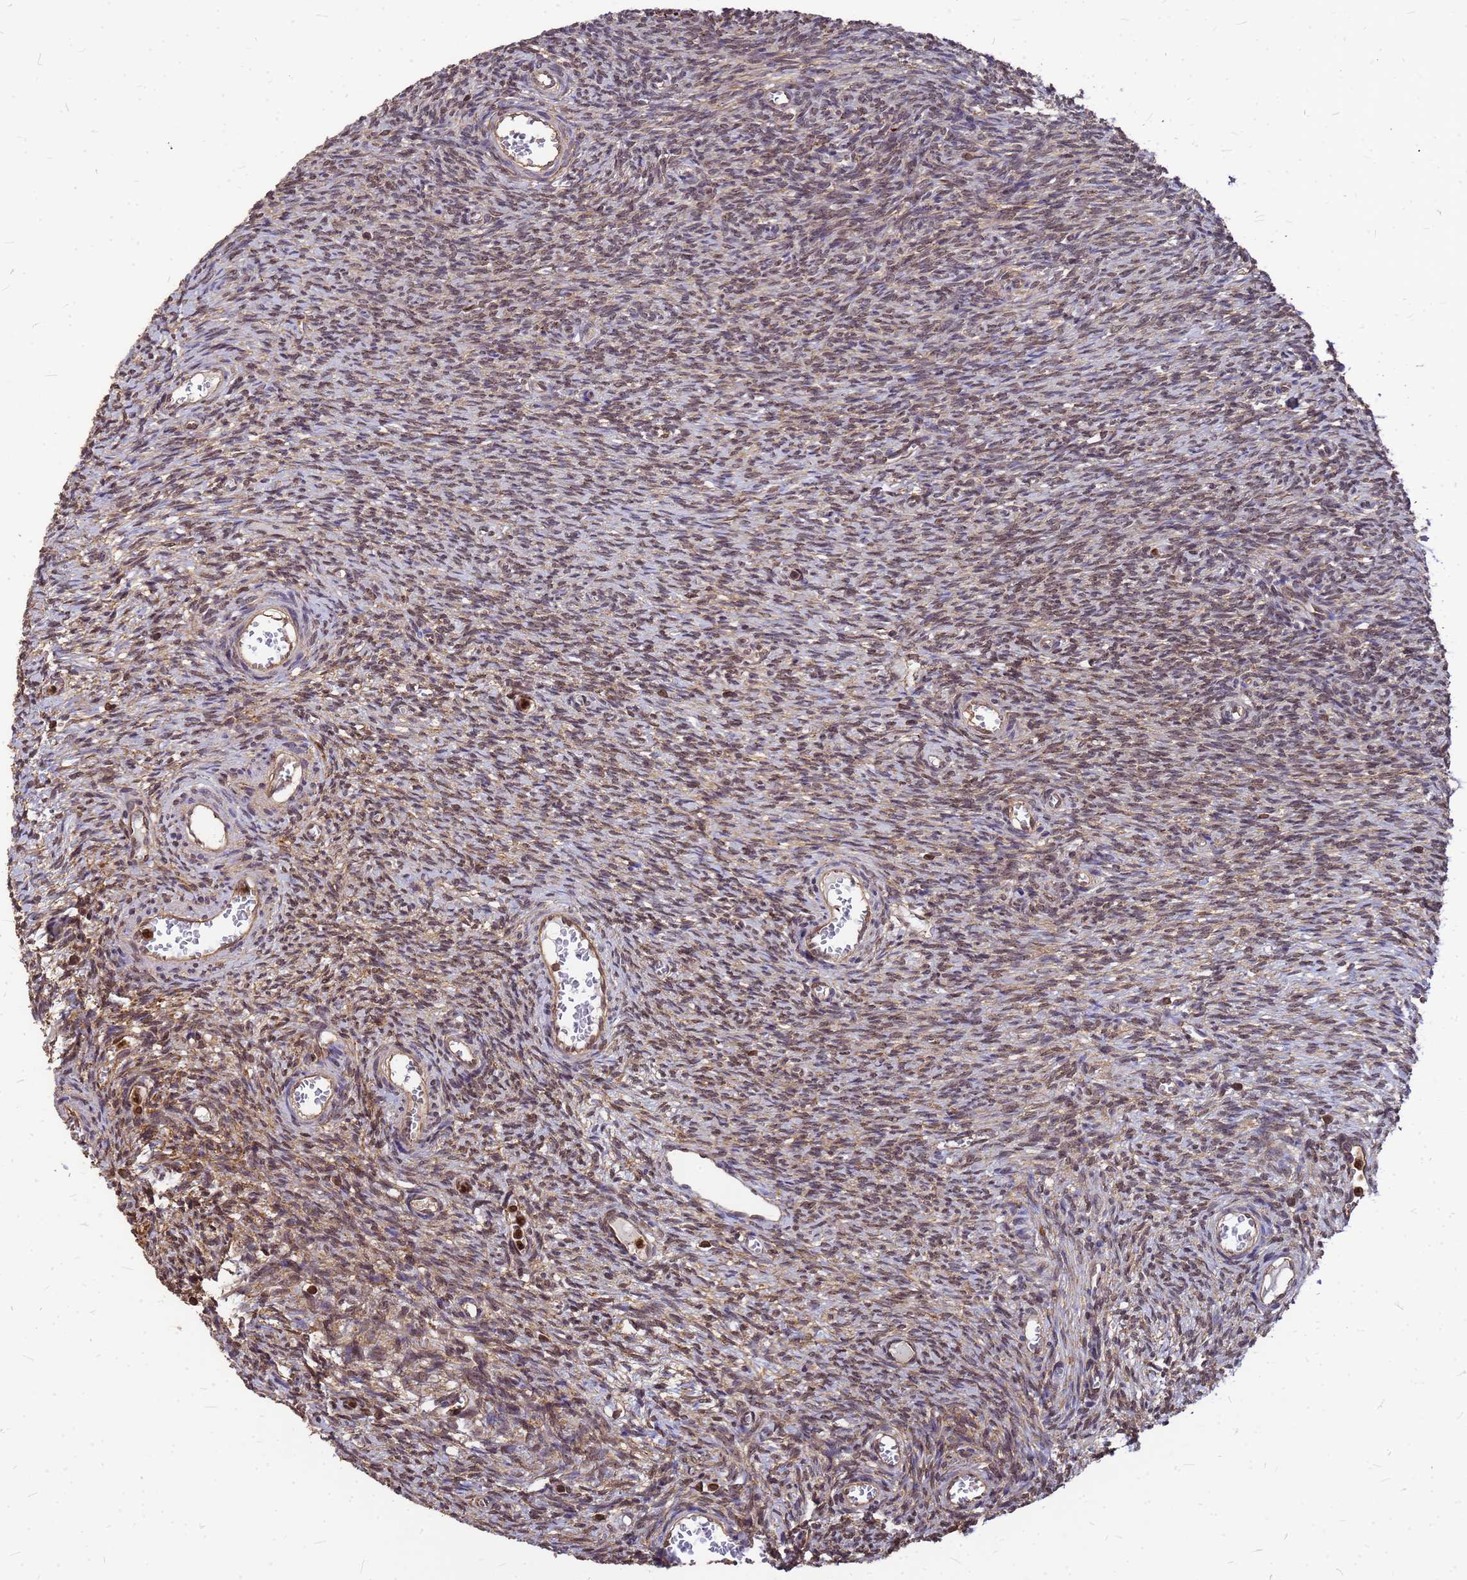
{"staining": {"intensity": "moderate", "quantity": "25%-75%", "location": "cytoplasmic/membranous,nuclear"}, "tissue": "ovary", "cell_type": "Ovarian stroma cells", "image_type": "normal", "snomed": [{"axis": "morphology", "description": "Normal tissue, NOS"}, {"axis": "topography", "description": "Ovary"}], "caption": "High-magnification brightfield microscopy of normal ovary stained with DAB (3,3'-diaminobenzidine) (brown) and counterstained with hematoxylin (blue). ovarian stroma cells exhibit moderate cytoplasmic/membranous,nuclear staining is present in about25%-75% of cells.", "gene": "C1orf35", "patient": {"sex": "female", "age": 44}}